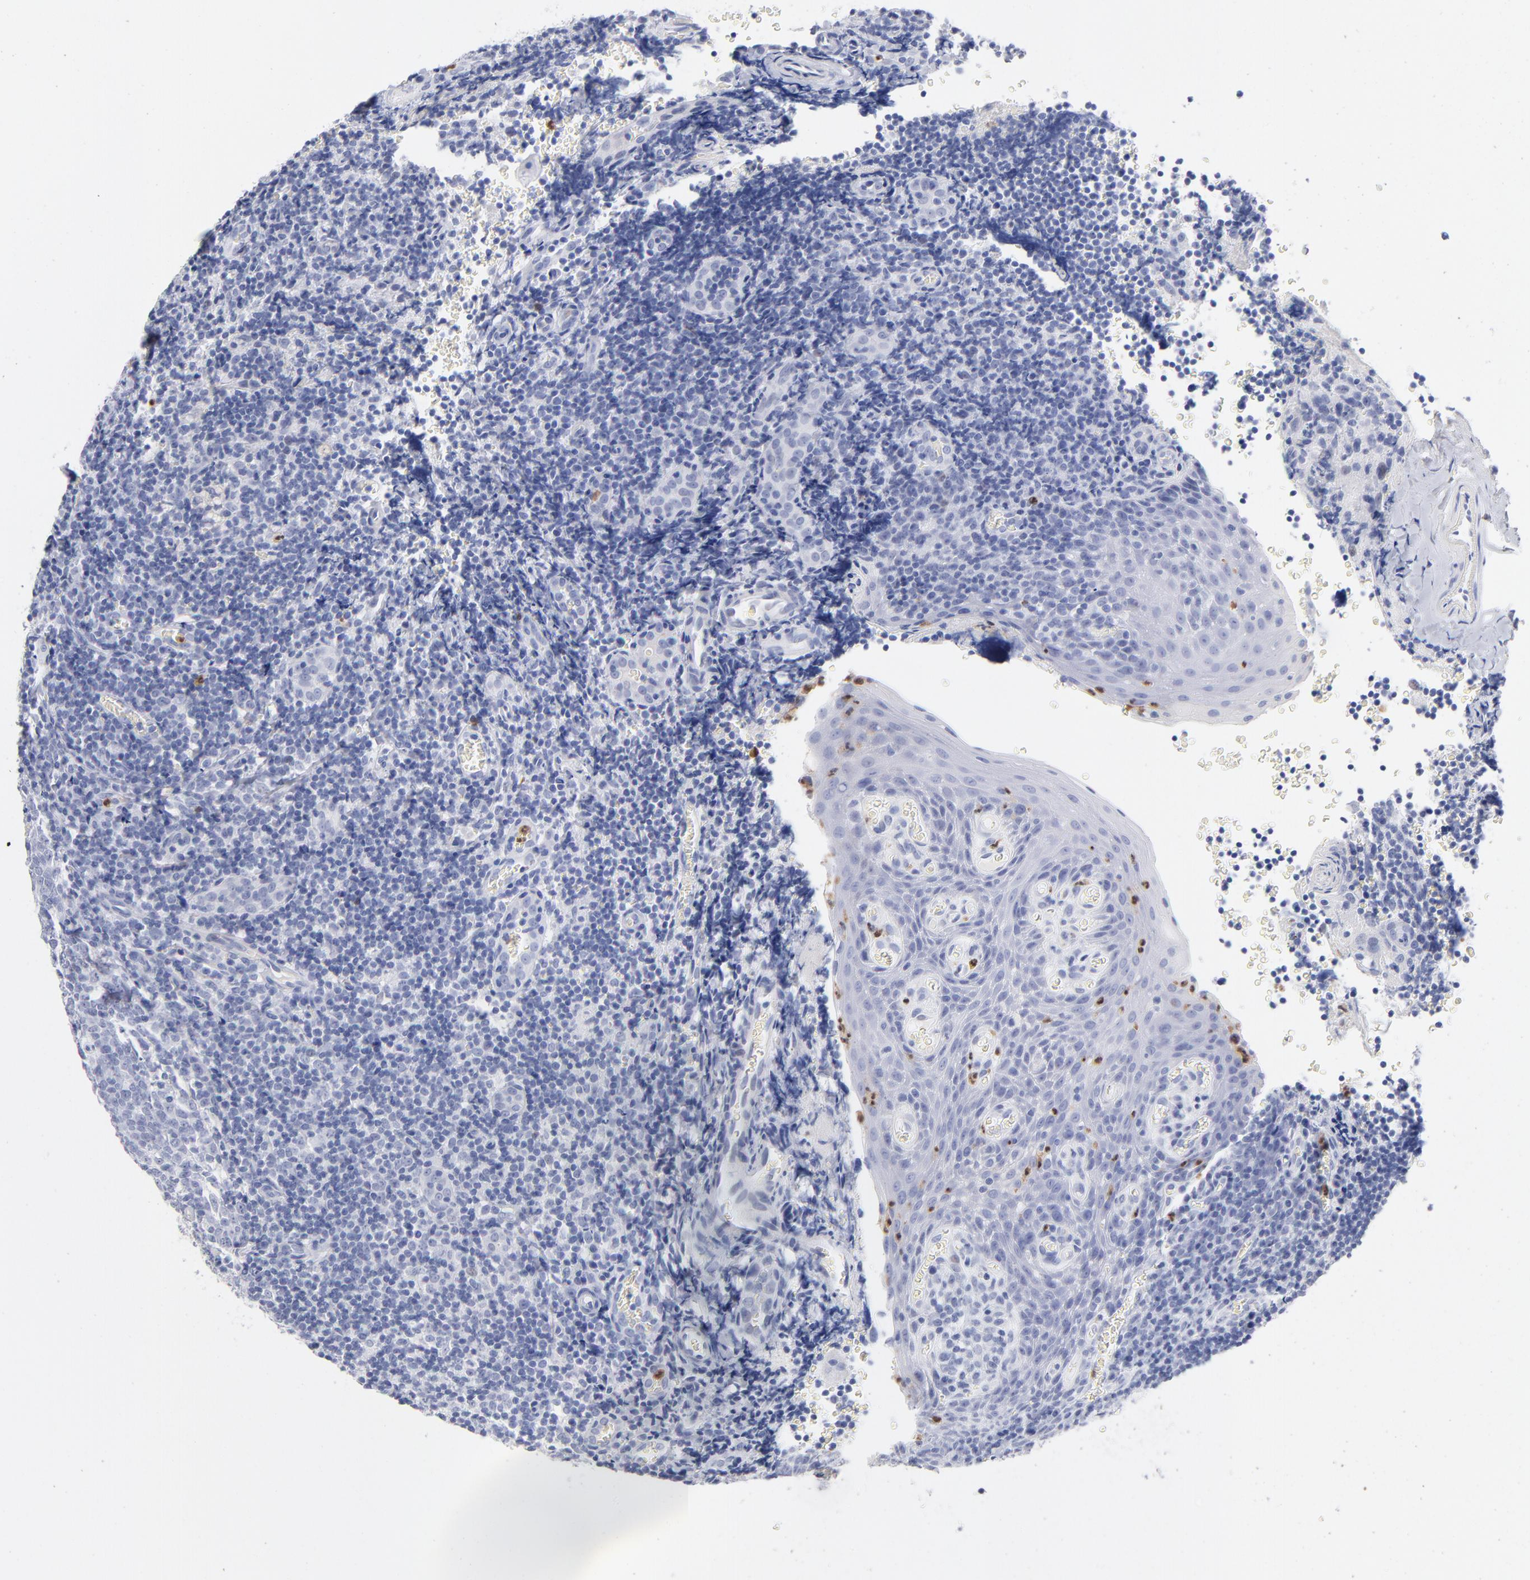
{"staining": {"intensity": "negative", "quantity": "none", "location": "none"}, "tissue": "tonsil", "cell_type": "Germinal center cells", "image_type": "normal", "snomed": [{"axis": "morphology", "description": "Normal tissue, NOS"}, {"axis": "topography", "description": "Tonsil"}], "caption": "Immunohistochemistry (IHC) histopathology image of normal tonsil stained for a protein (brown), which reveals no positivity in germinal center cells.", "gene": "ARG1", "patient": {"sex": "male", "age": 20}}